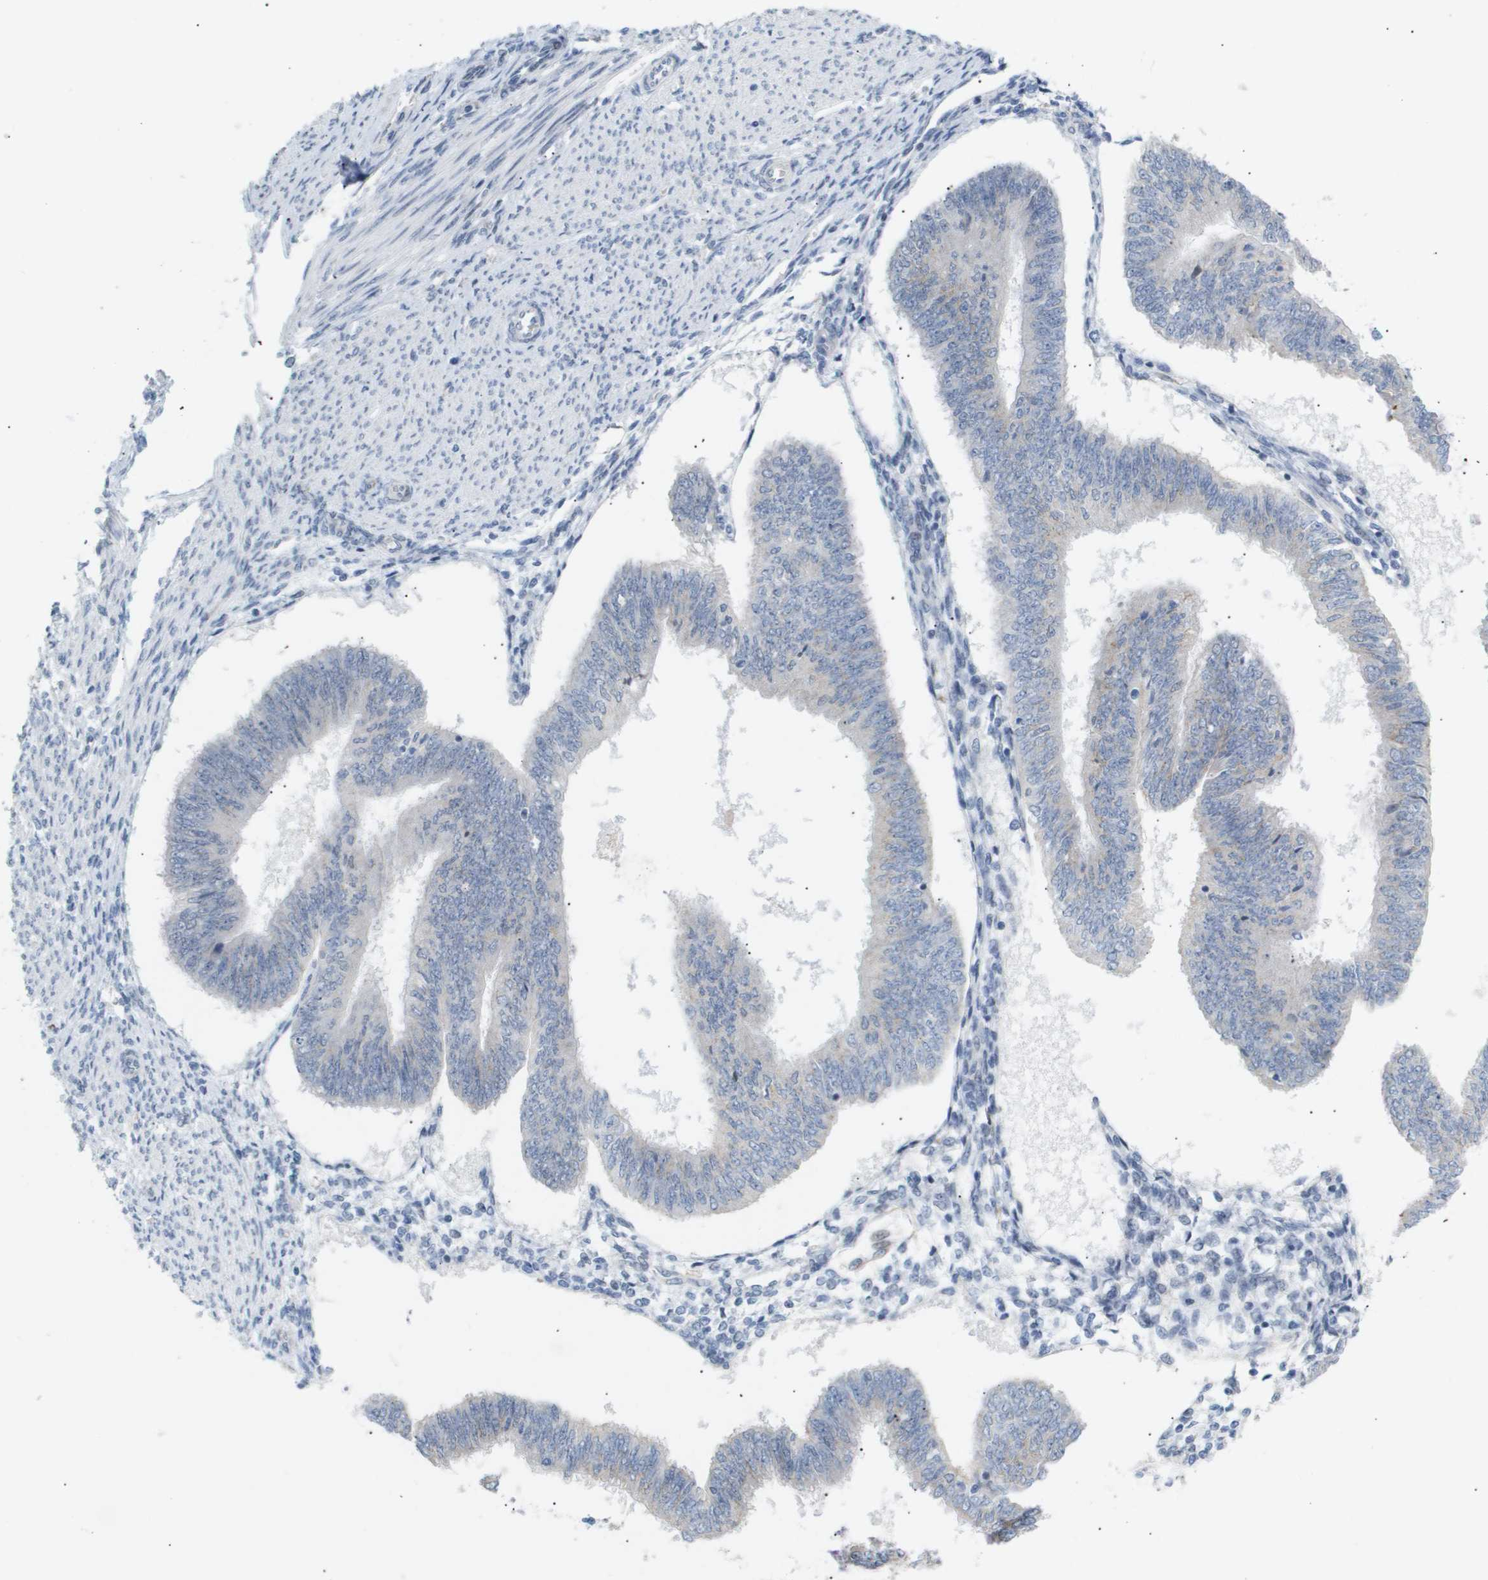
{"staining": {"intensity": "negative", "quantity": "none", "location": "none"}, "tissue": "endometrial cancer", "cell_type": "Tumor cells", "image_type": "cancer", "snomed": [{"axis": "morphology", "description": "Adenocarcinoma, NOS"}, {"axis": "topography", "description": "Endometrium"}], "caption": "Immunohistochemistry histopathology image of neoplastic tissue: human endometrial adenocarcinoma stained with DAB (3,3'-diaminobenzidine) displays no significant protein expression in tumor cells.", "gene": "PPARD", "patient": {"sex": "female", "age": 58}}